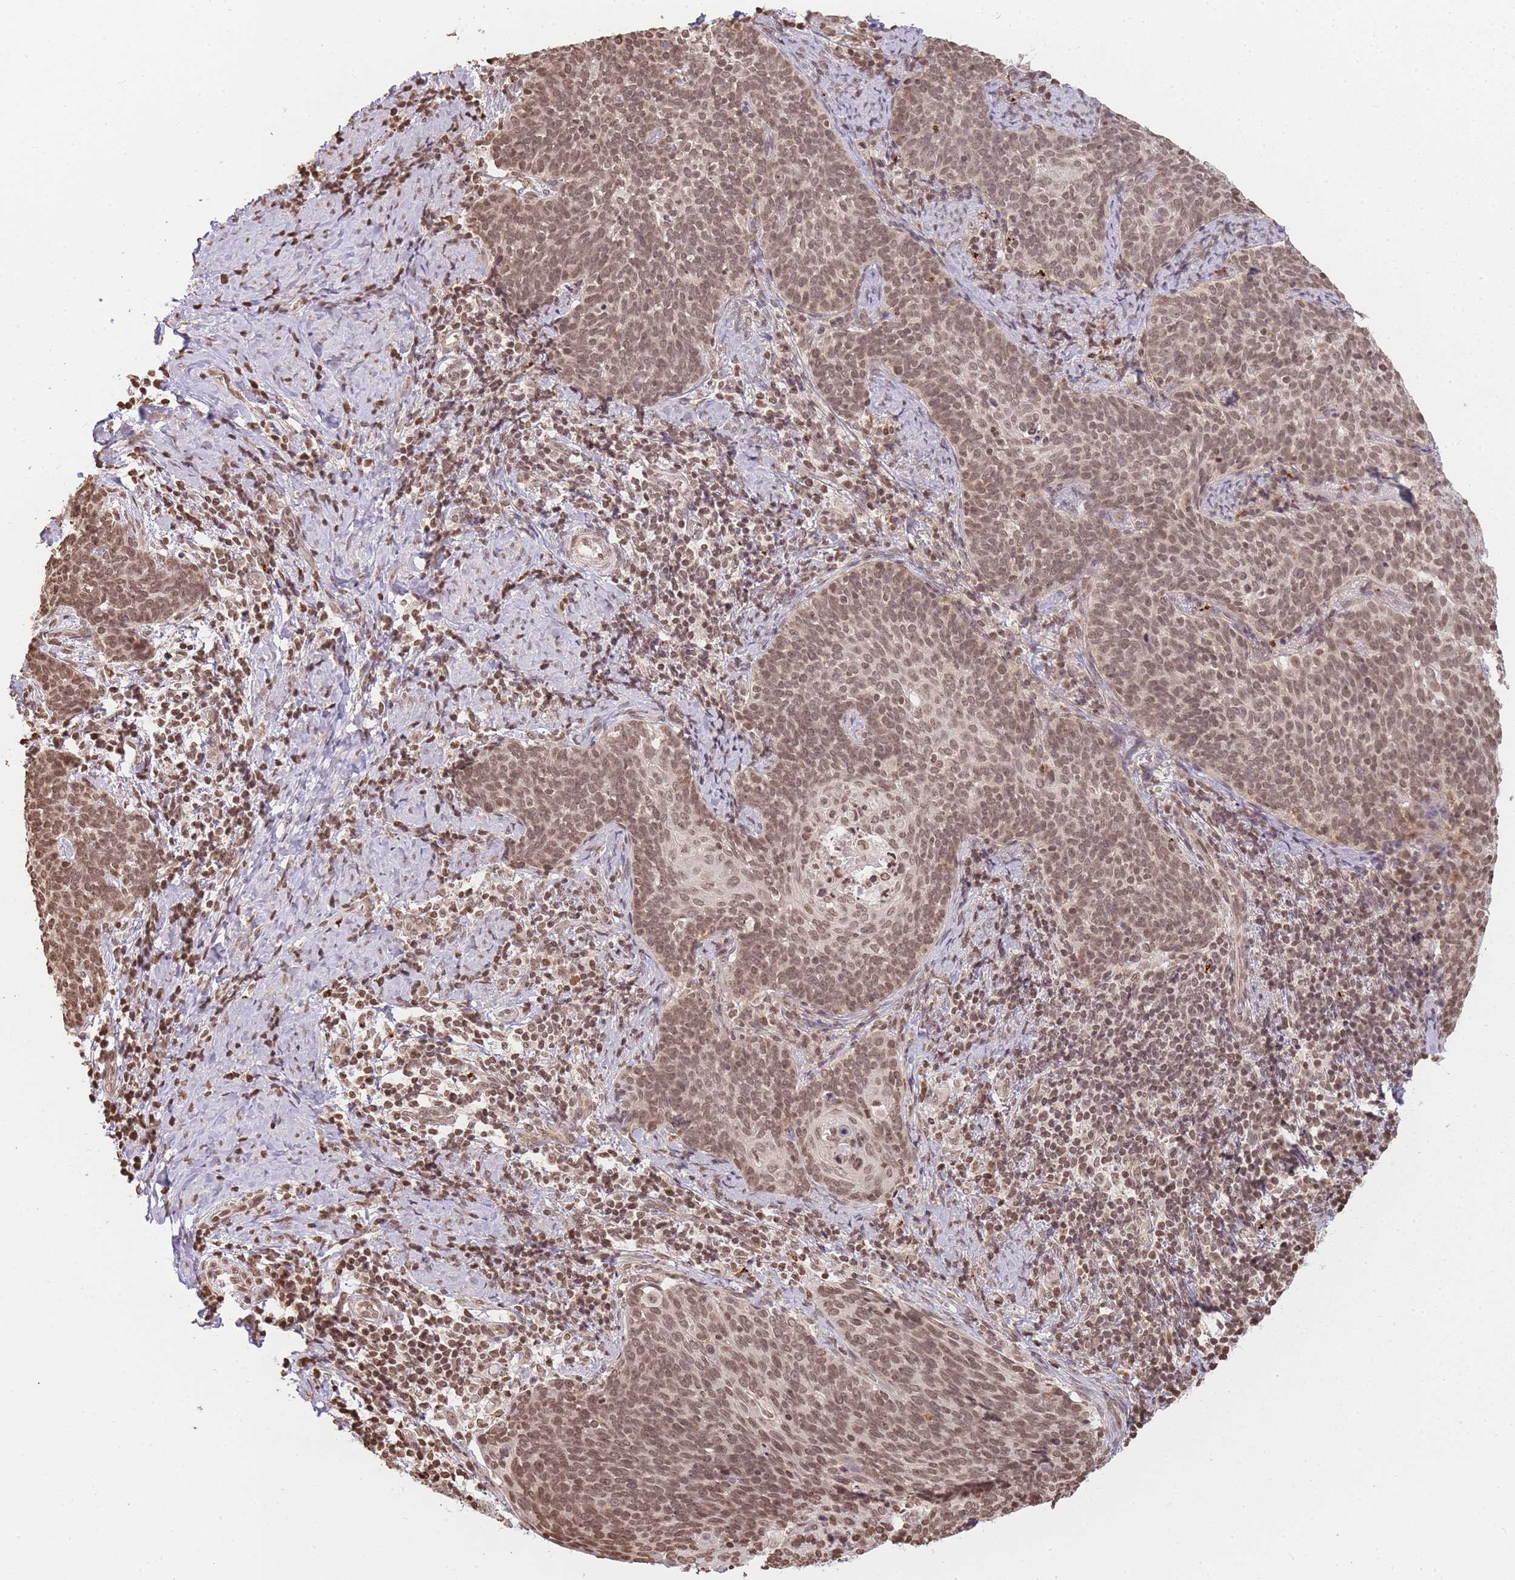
{"staining": {"intensity": "moderate", "quantity": ">75%", "location": "nuclear"}, "tissue": "cervical cancer", "cell_type": "Tumor cells", "image_type": "cancer", "snomed": [{"axis": "morphology", "description": "Normal tissue, NOS"}, {"axis": "morphology", "description": "Squamous cell carcinoma, NOS"}, {"axis": "topography", "description": "Cervix"}], "caption": "Moderate nuclear positivity is seen in approximately >75% of tumor cells in cervical cancer (squamous cell carcinoma).", "gene": "WWTR1", "patient": {"sex": "female", "age": 39}}